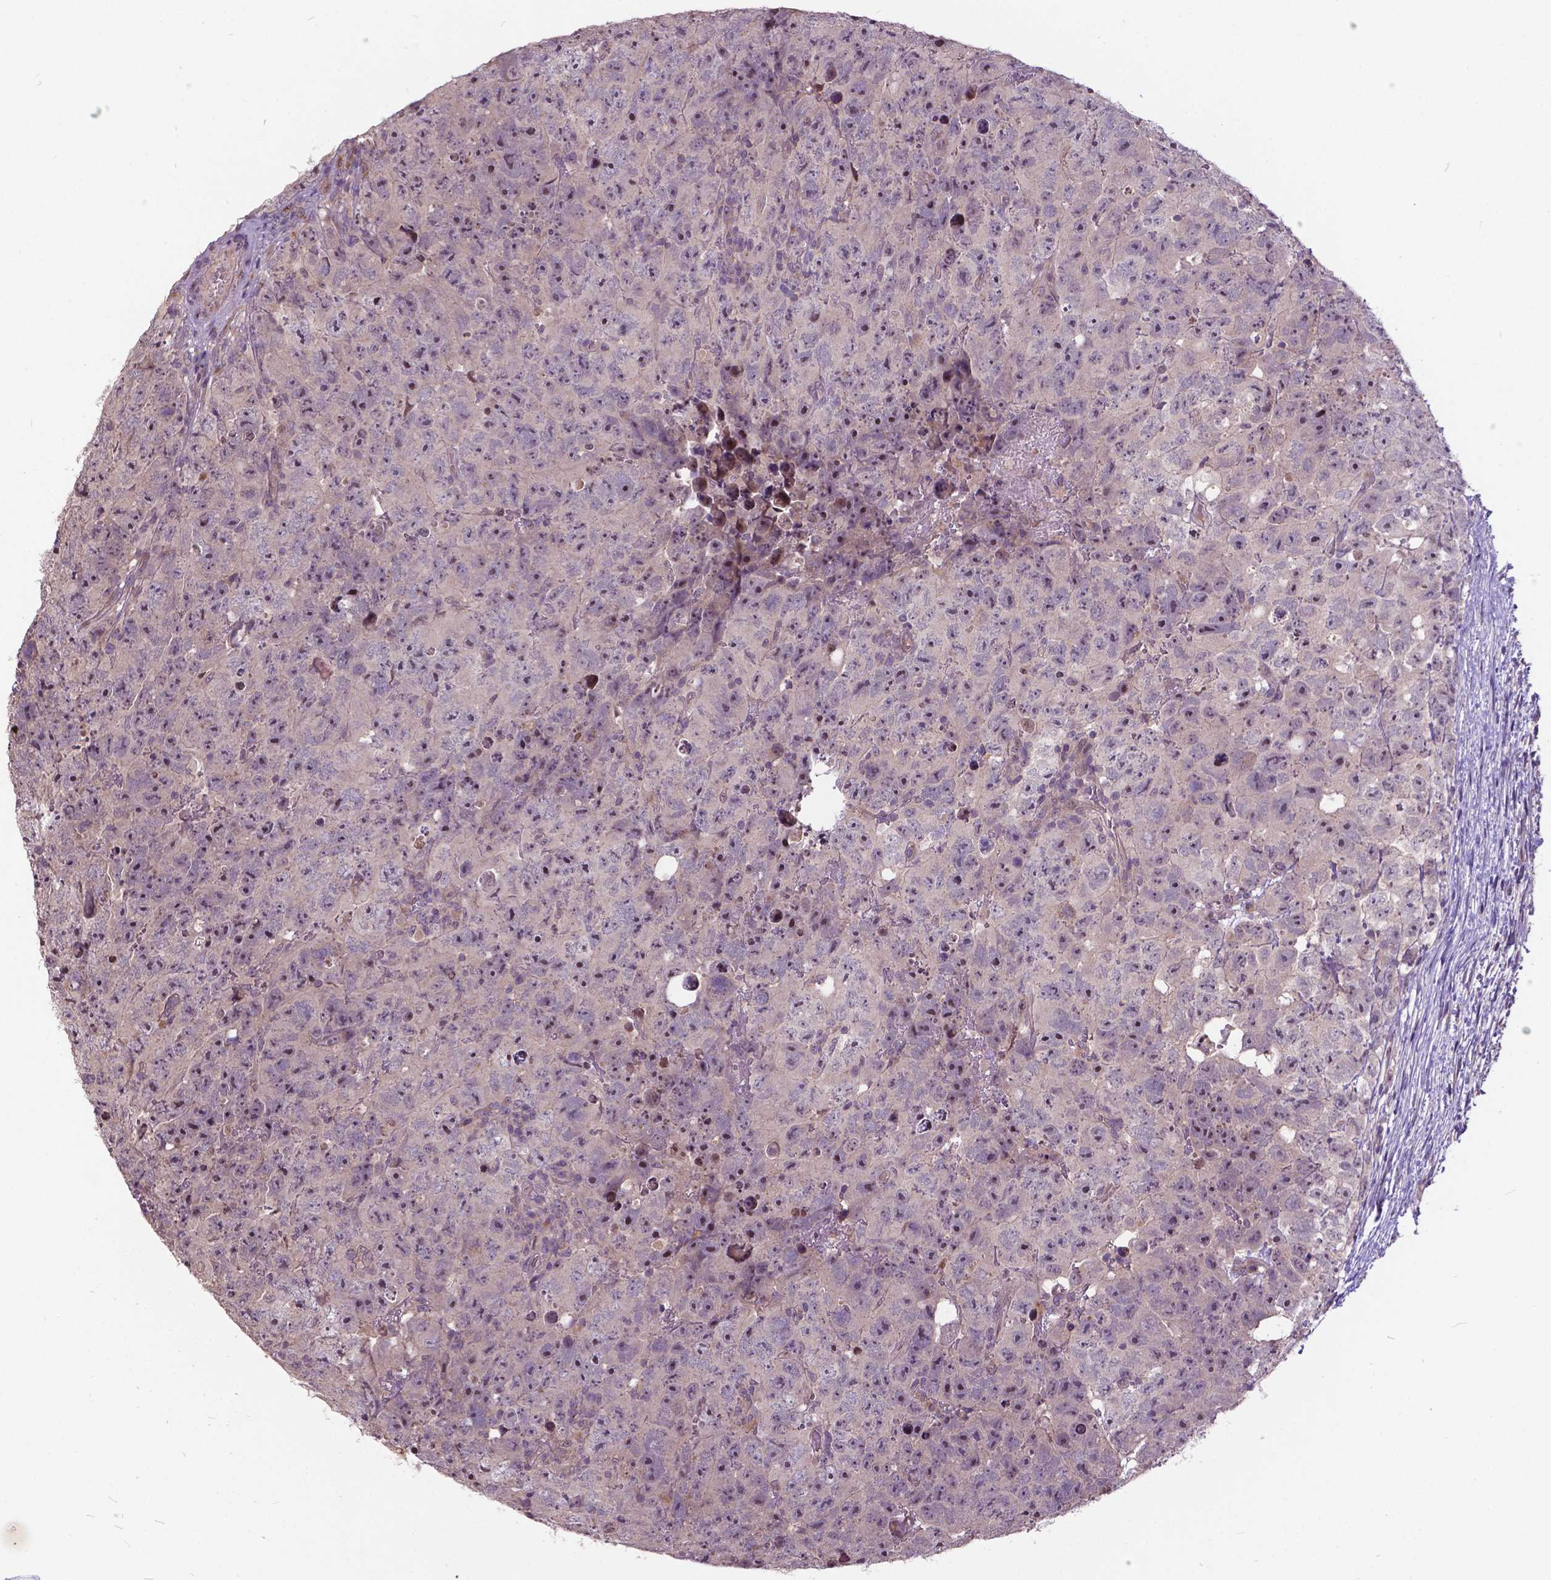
{"staining": {"intensity": "strong", "quantity": "25%-75%", "location": "nuclear"}, "tissue": "testis cancer", "cell_type": "Tumor cells", "image_type": "cancer", "snomed": [{"axis": "morphology", "description": "Carcinoma, Embryonal, NOS"}, {"axis": "topography", "description": "Testis"}], "caption": "Immunohistochemistry (IHC) (DAB) staining of human testis cancer exhibits strong nuclear protein staining in approximately 25%-75% of tumor cells. (IHC, brightfield microscopy, high magnification).", "gene": "AP1S3", "patient": {"sex": "male", "age": 24}}